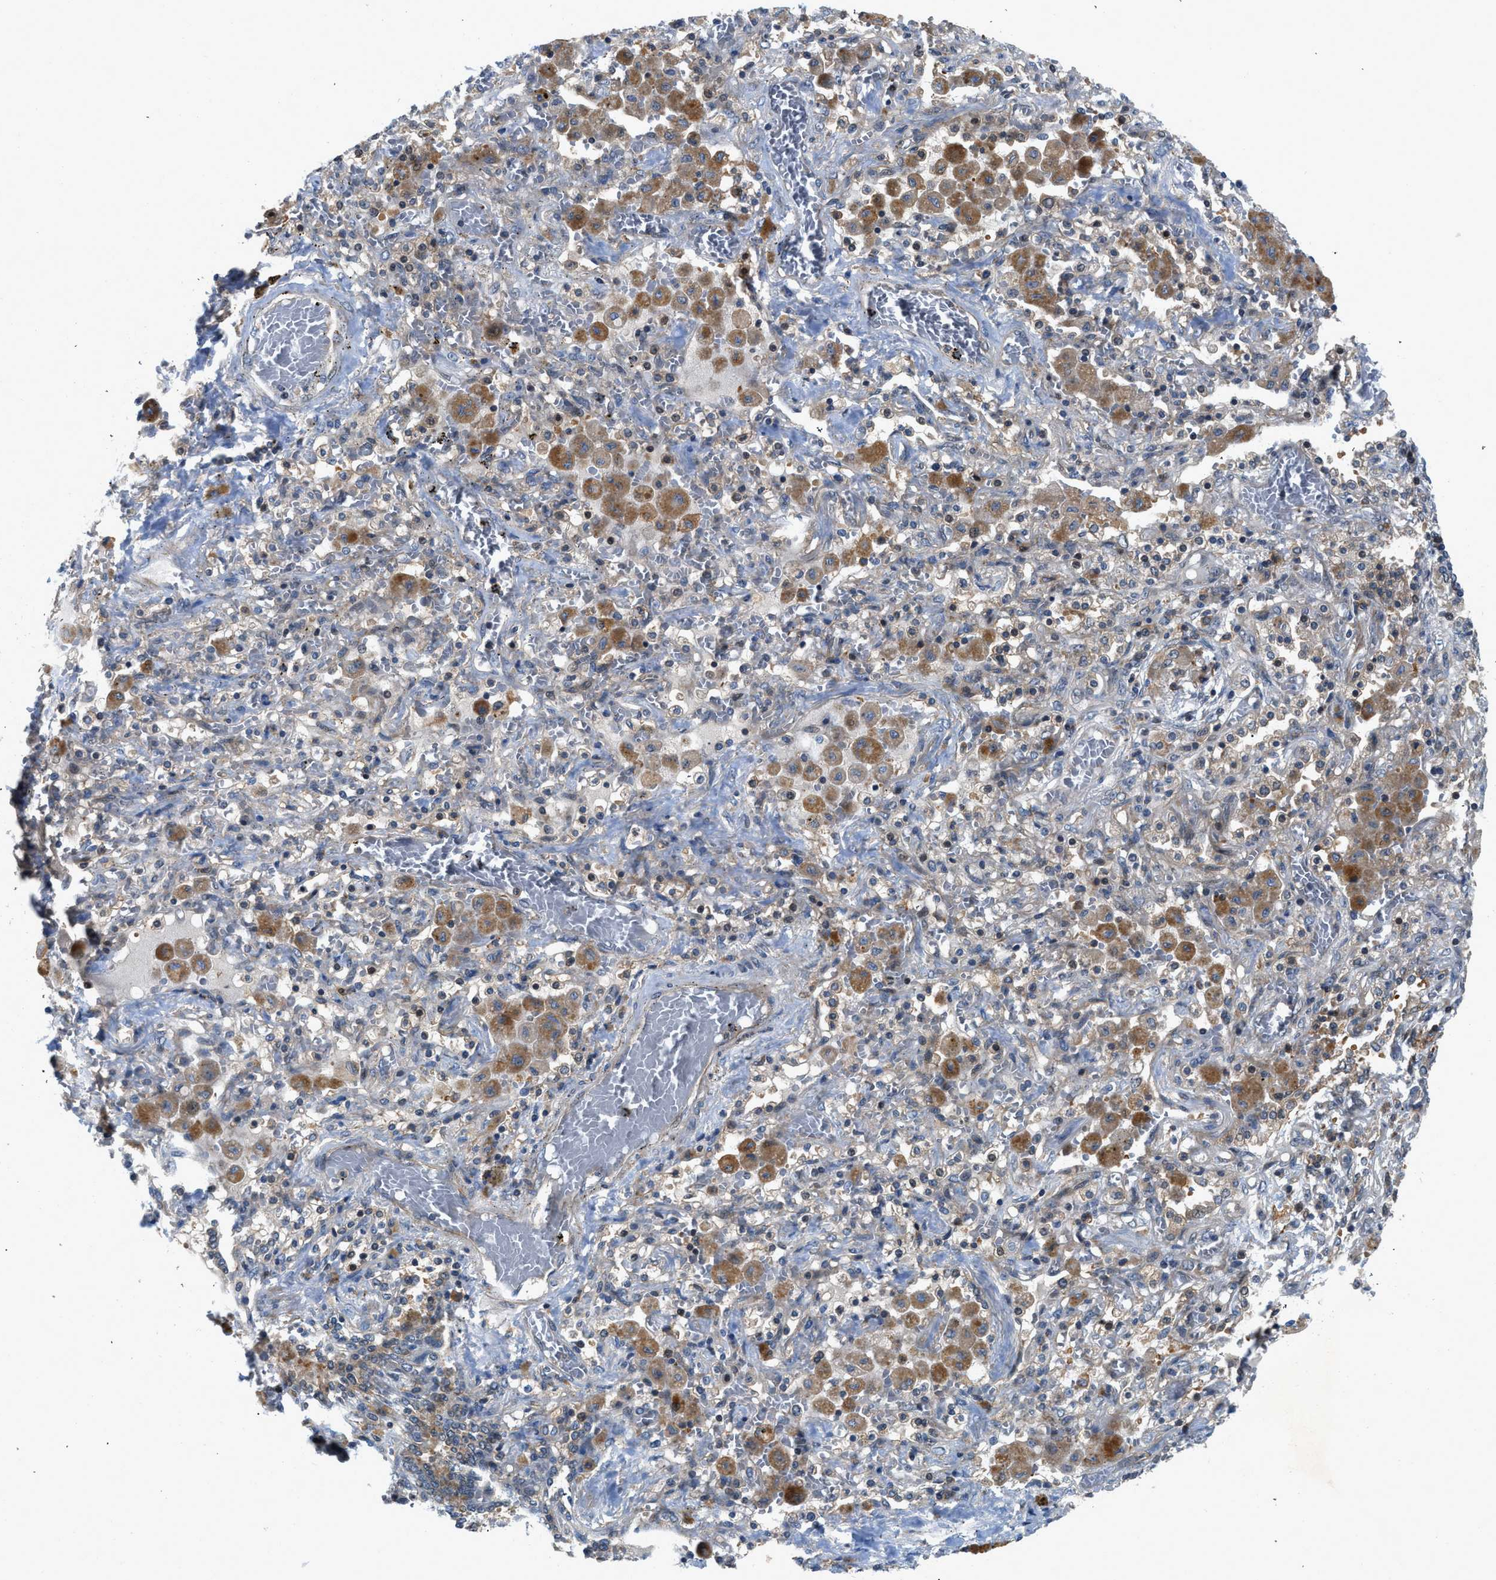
{"staining": {"intensity": "negative", "quantity": "none", "location": "none"}, "tissue": "lung cancer", "cell_type": "Tumor cells", "image_type": "cancer", "snomed": [{"axis": "morphology", "description": "Squamous cell carcinoma, NOS"}, {"axis": "topography", "description": "Lung"}], "caption": "Micrograph shows no protein staining in tumor cells of lung cancer tissue. Brightfield microscopy of immunohistochemistry stained with DAB (3,3'-diaminobenzidine) (brown) and hematoxylin (blue), captured at high magnification.", "gene": "GPR31", "patient": {"sex": "female", "age": 47}}